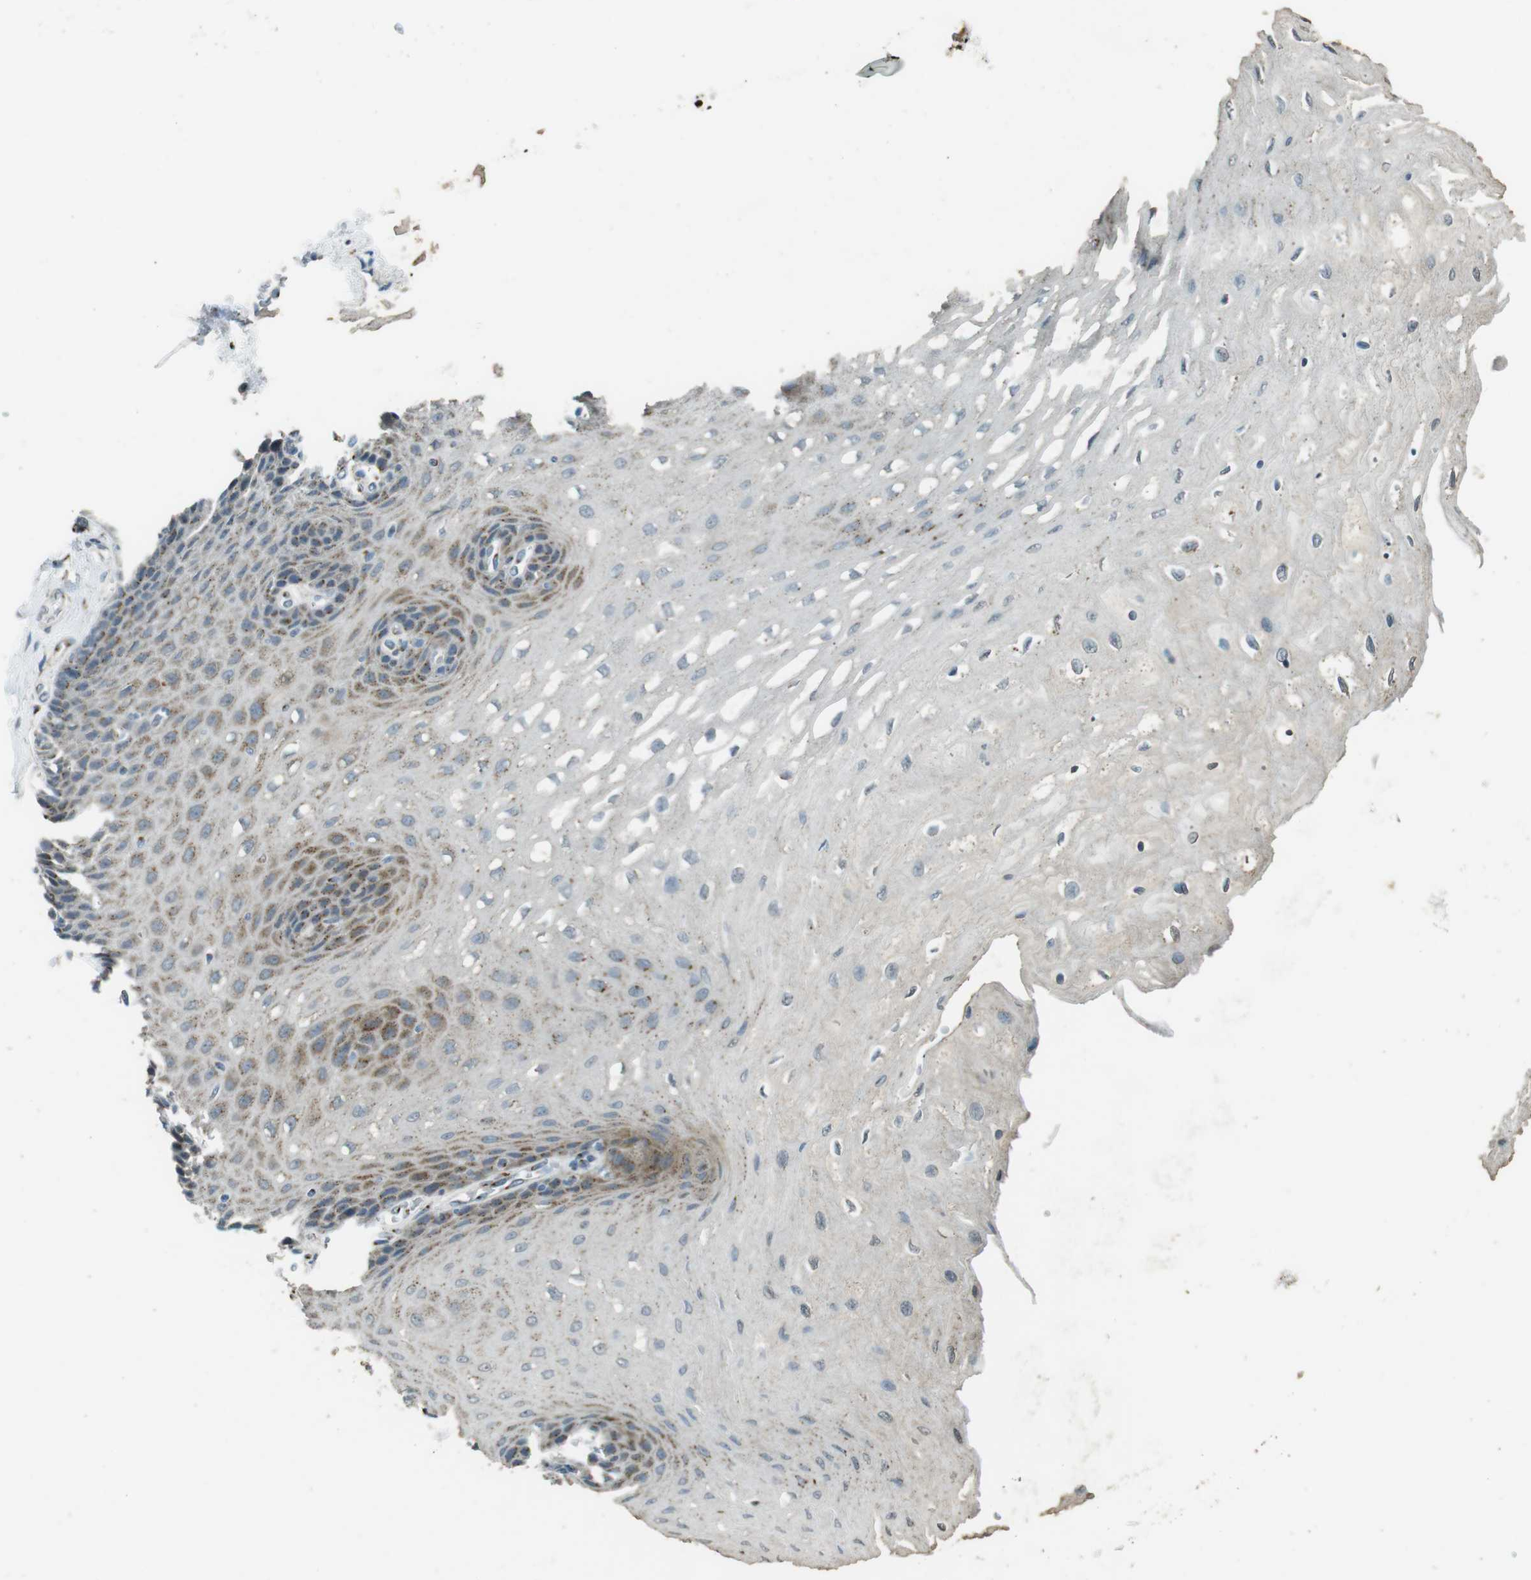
{"staining": {"intensity": "moderate", "quantity": "25%-75%", "location": "cytoplasmic/membranous"}, "tissue": "esophagus", "cell_type": "Squamous epithelial cells", "image_type": "normal", "snomed": [{"axis": "morphology", "description": "Normal tissue, NOS"}, {"axis": "topography", "description": "Esophagus"}], "caption": "Immunohistochemical staining of normal esophagus reveals medium levels of moderate cytoplasmic/membranous expression in approximately 25%-75% of squamous epithelial cells. (brown staining indicates protein expression, while blue staining denotes nuclei).", "gene": "TMEM115", "patient": {"sex": "female", "age": 72}}